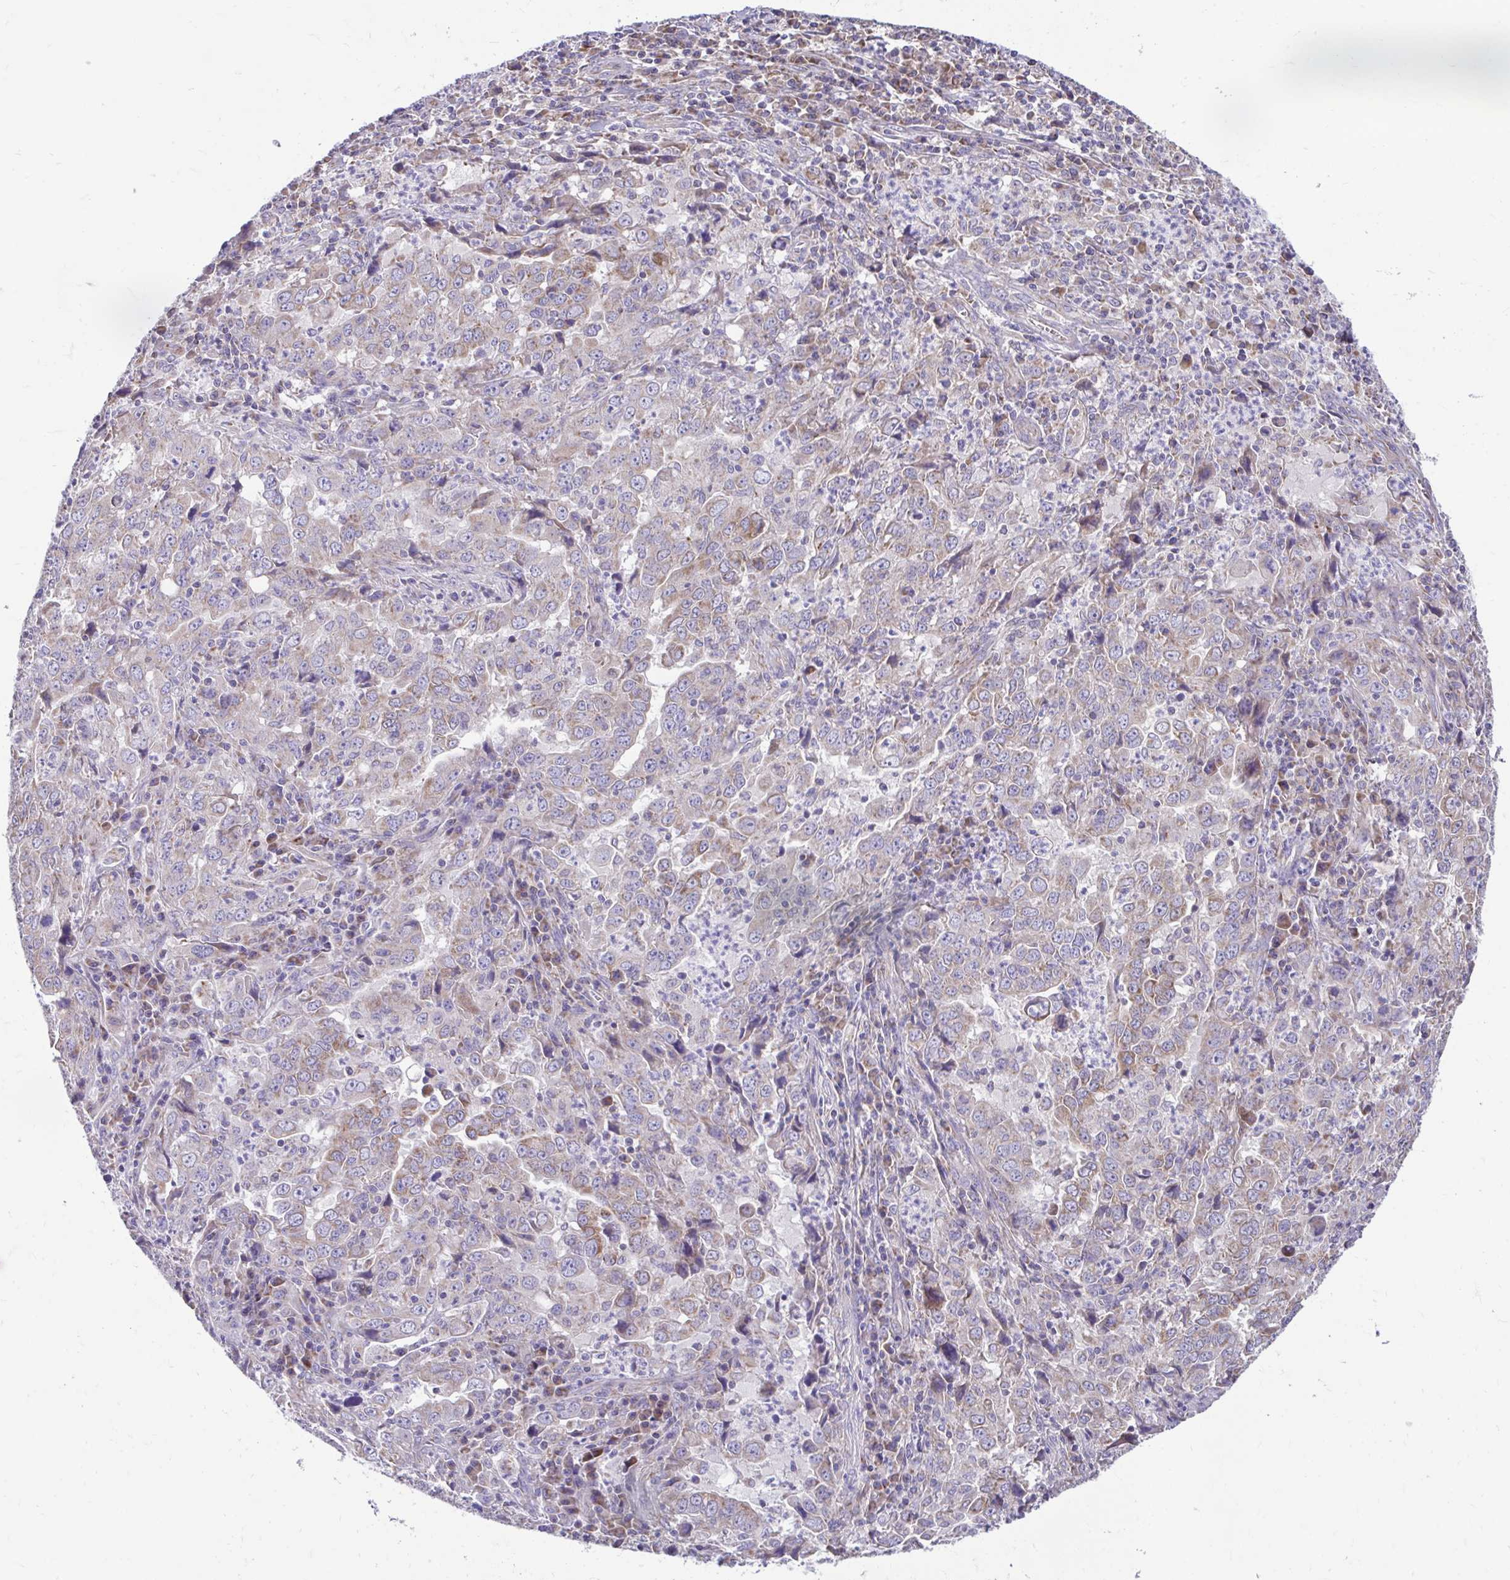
{"staining": {"intensity": "moderate", "quantity": "25%-75%", "location": "cytoplasmic/membranous"}, "tissue": "lung cancer", "cell_type": "Tumor cells", "image_type": "cancer", "snomed": [{"axis": "morphology", "description": "Adenocarcinoma, NOS"}, {"axis": "topography", "description": "Lung"}], "caption": "Tumor cells show medium levels of moderate cytoplasmic/membranous staining in approximately 25%-75% of cells in lung cancer (adenocarcinoma).", "gene": "LINGO4", "patient": {"sex": "male", "age": 67}}